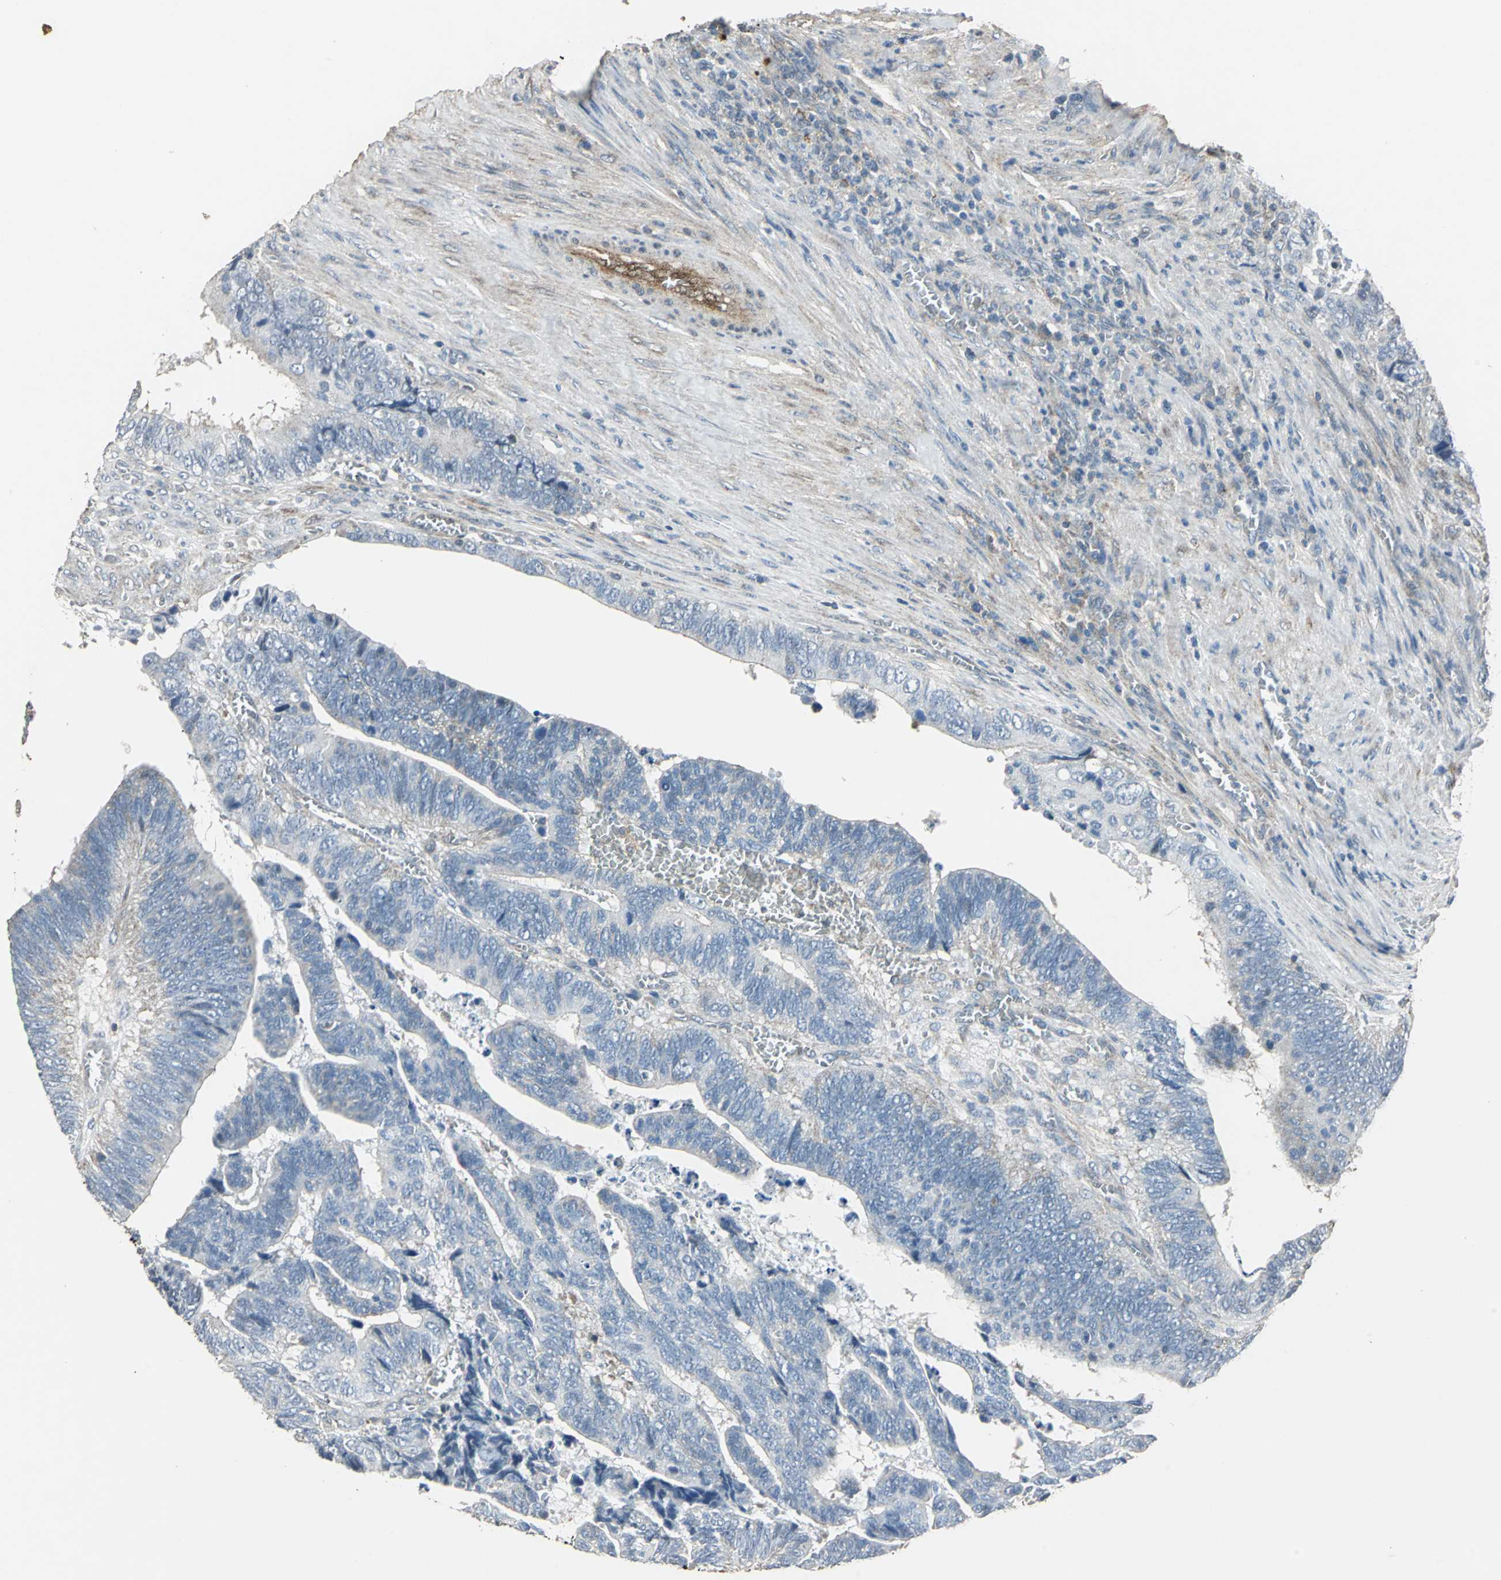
{"staining": {"intensity": "weak", "quantity": "25%-75%", "location": "cytoplasmic/membranous"}, "tissue": "colorectal cancer", "cell_type": "Tumor cells", "image_type": "cancer", "snomed": [{"axis": "morphology", "description": "Adenocarcinoma, NOS"}, {"axis": "topography", "description": "Colon"}], "caption": "A photomicrograph of human colorectal adenocarcinoma stained for a protein shows weak cytoplasmic/membranous brown staining in tumor cells.", "gene": "DNAJB4", "patient": {"sex": "male", "age": 72}}